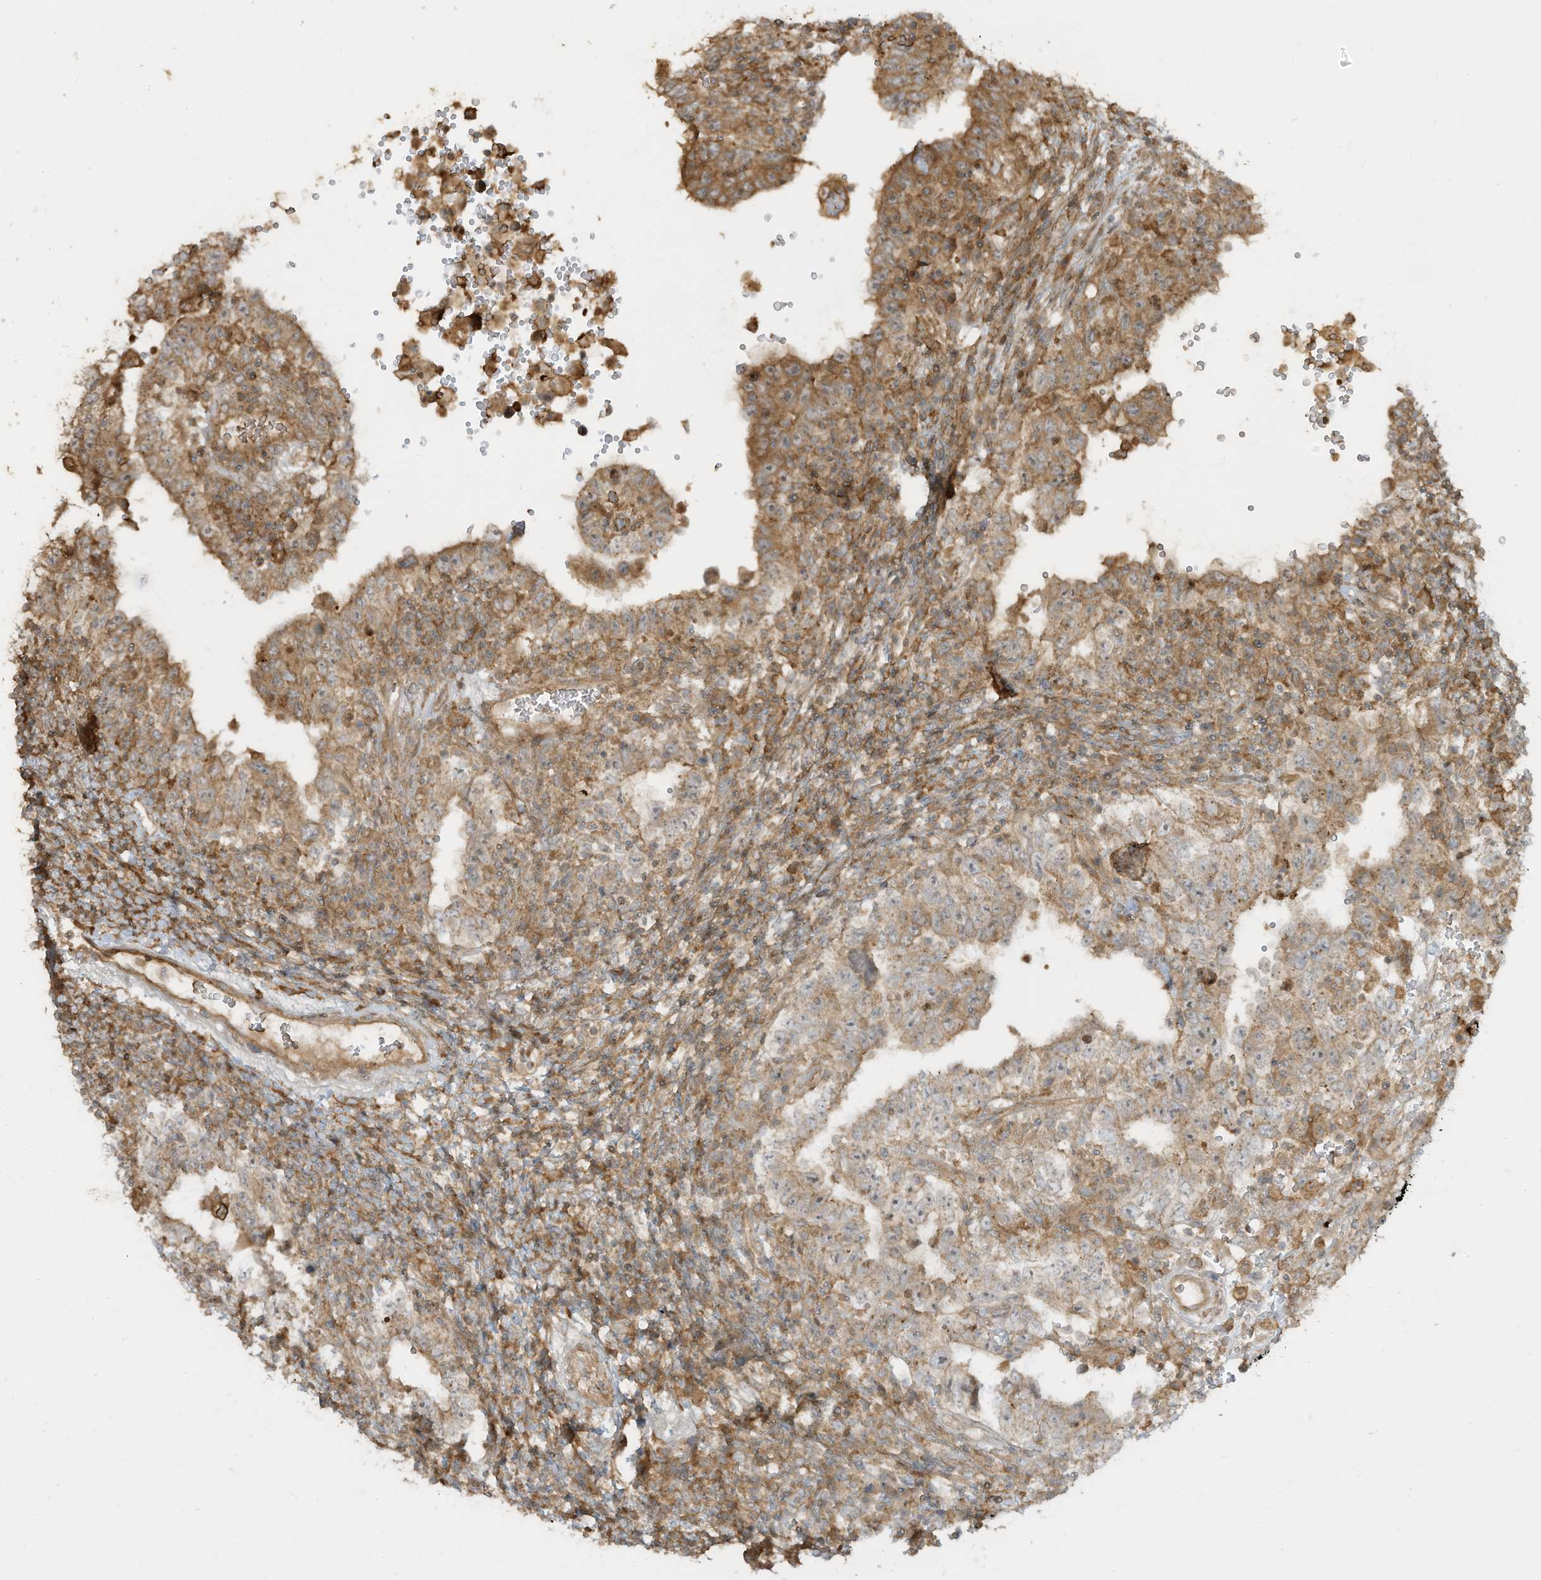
{"staining": {"intensity": "moderate", "quantity": ">75%", "location": "cytoplasmic/membranous"}, "tissue": "testis cancer", "cell_type": "Tumor cells", "image_type": "cancer", "snomed": [{"axis": "morphology", "description": "Carcinoma, Embryonal, NOS"}, {"axis": "topography", "description": "Testis"}], "caption": "Moderate cytoplasmic/membranous protein staining is present in about >75% of tumor cells in testis embryonal carcinoma.", "gene": "ENTR1", "patient": {"sex": "male", "age": 26}}